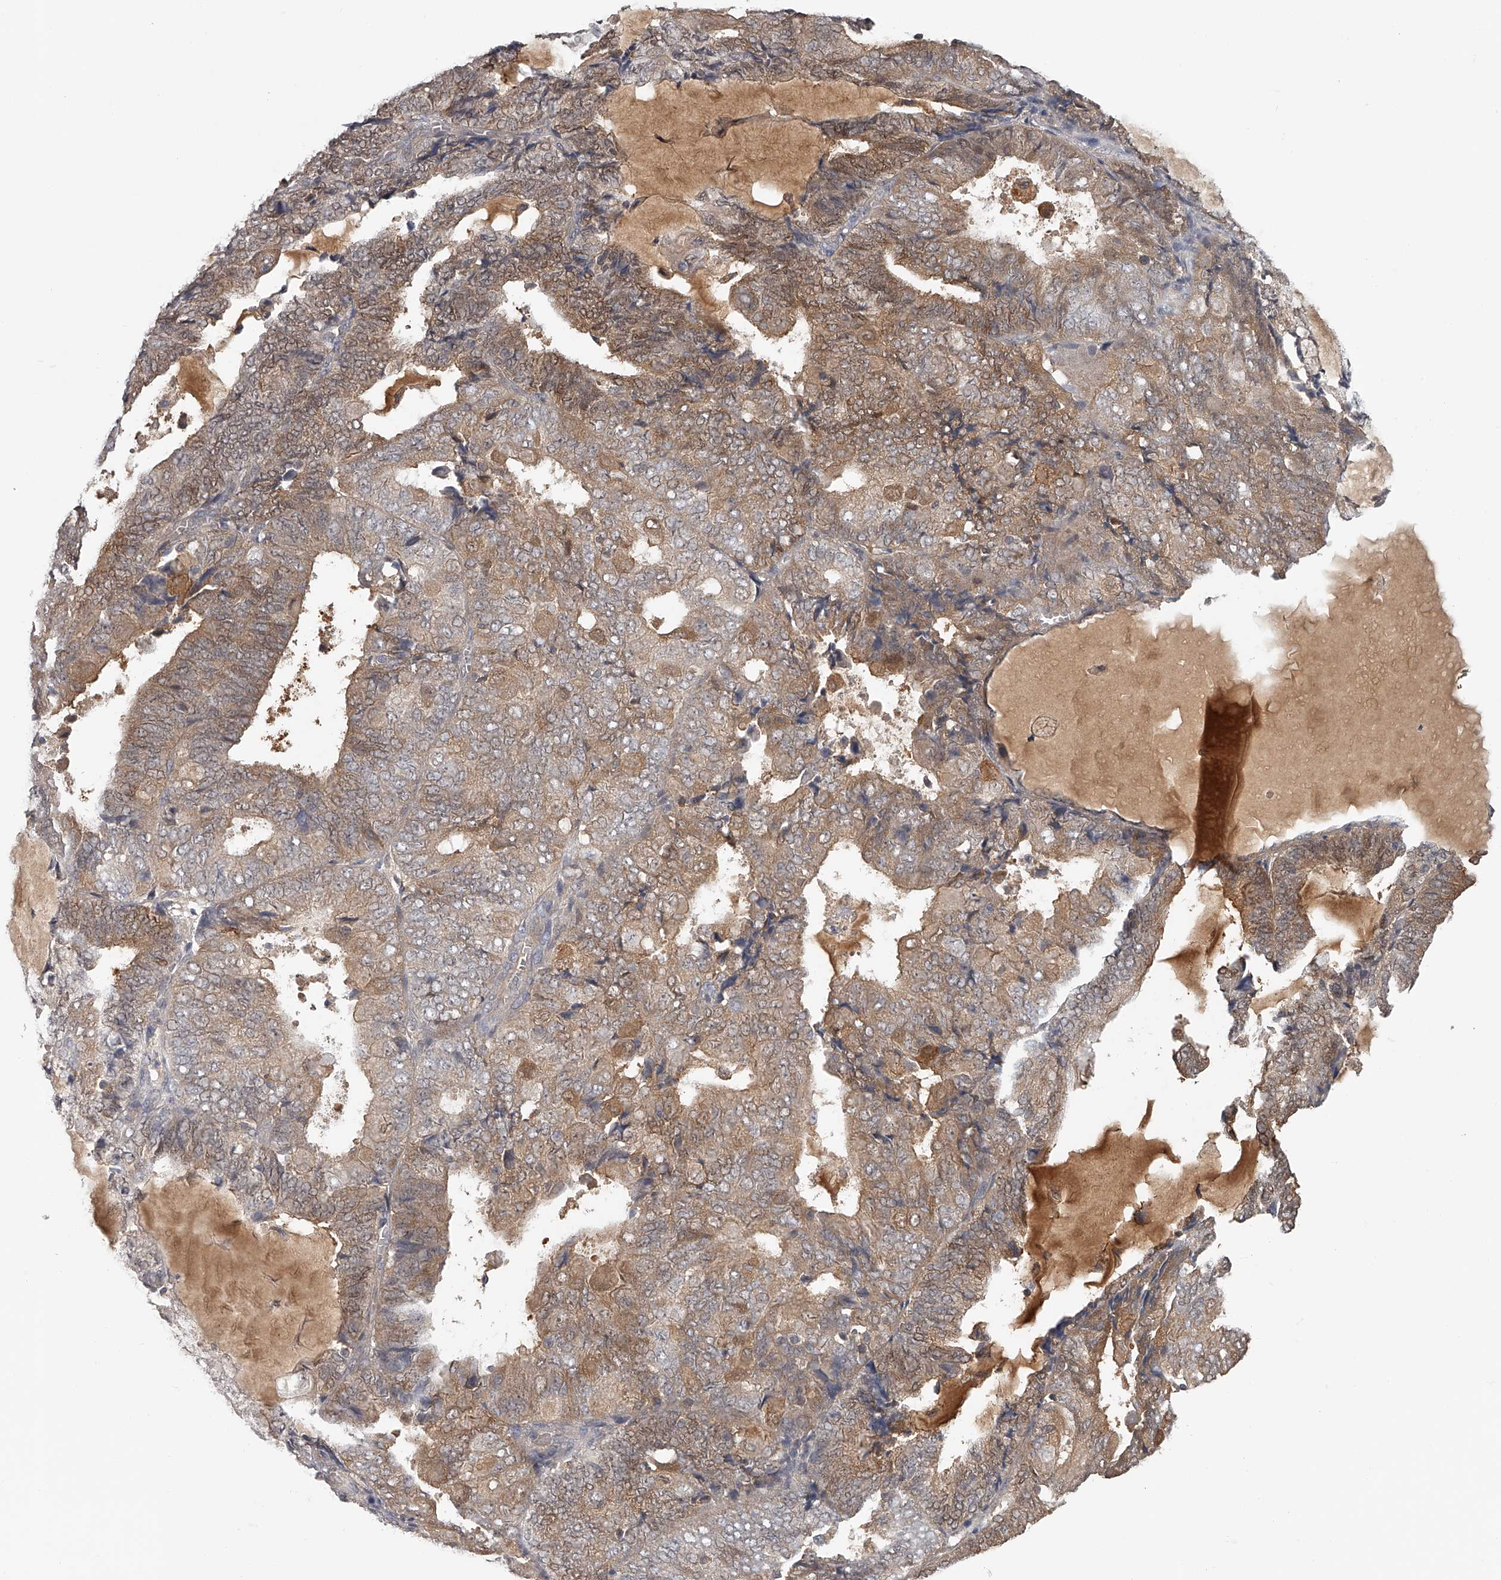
{"staining": {"intensity": "moderate", "quantity": ">75%", "location": "cytoplasmic/membranous,nuclear"}, "tissue": "endometrial cancer", "cell_type": "Tumor cells", "image_type": "cancer", "snomed": [{"axis": "morphology", "description": "Adenocarcinoma, NOS"}, {"axis": "topography", "description": "Endometrium"}], "caption": "Immunohistochemical staining of human endometrial cancer (adenocarcinoma) displays moderate cytoplasmic/membranous and nuclear protein positivity in about >75% of tumor cells. Immunohistochemistry stains the protein in brown and the nuclei are stained blue.", "gene": "GGCT", "patient": {"sex": "female", "age": 81}}